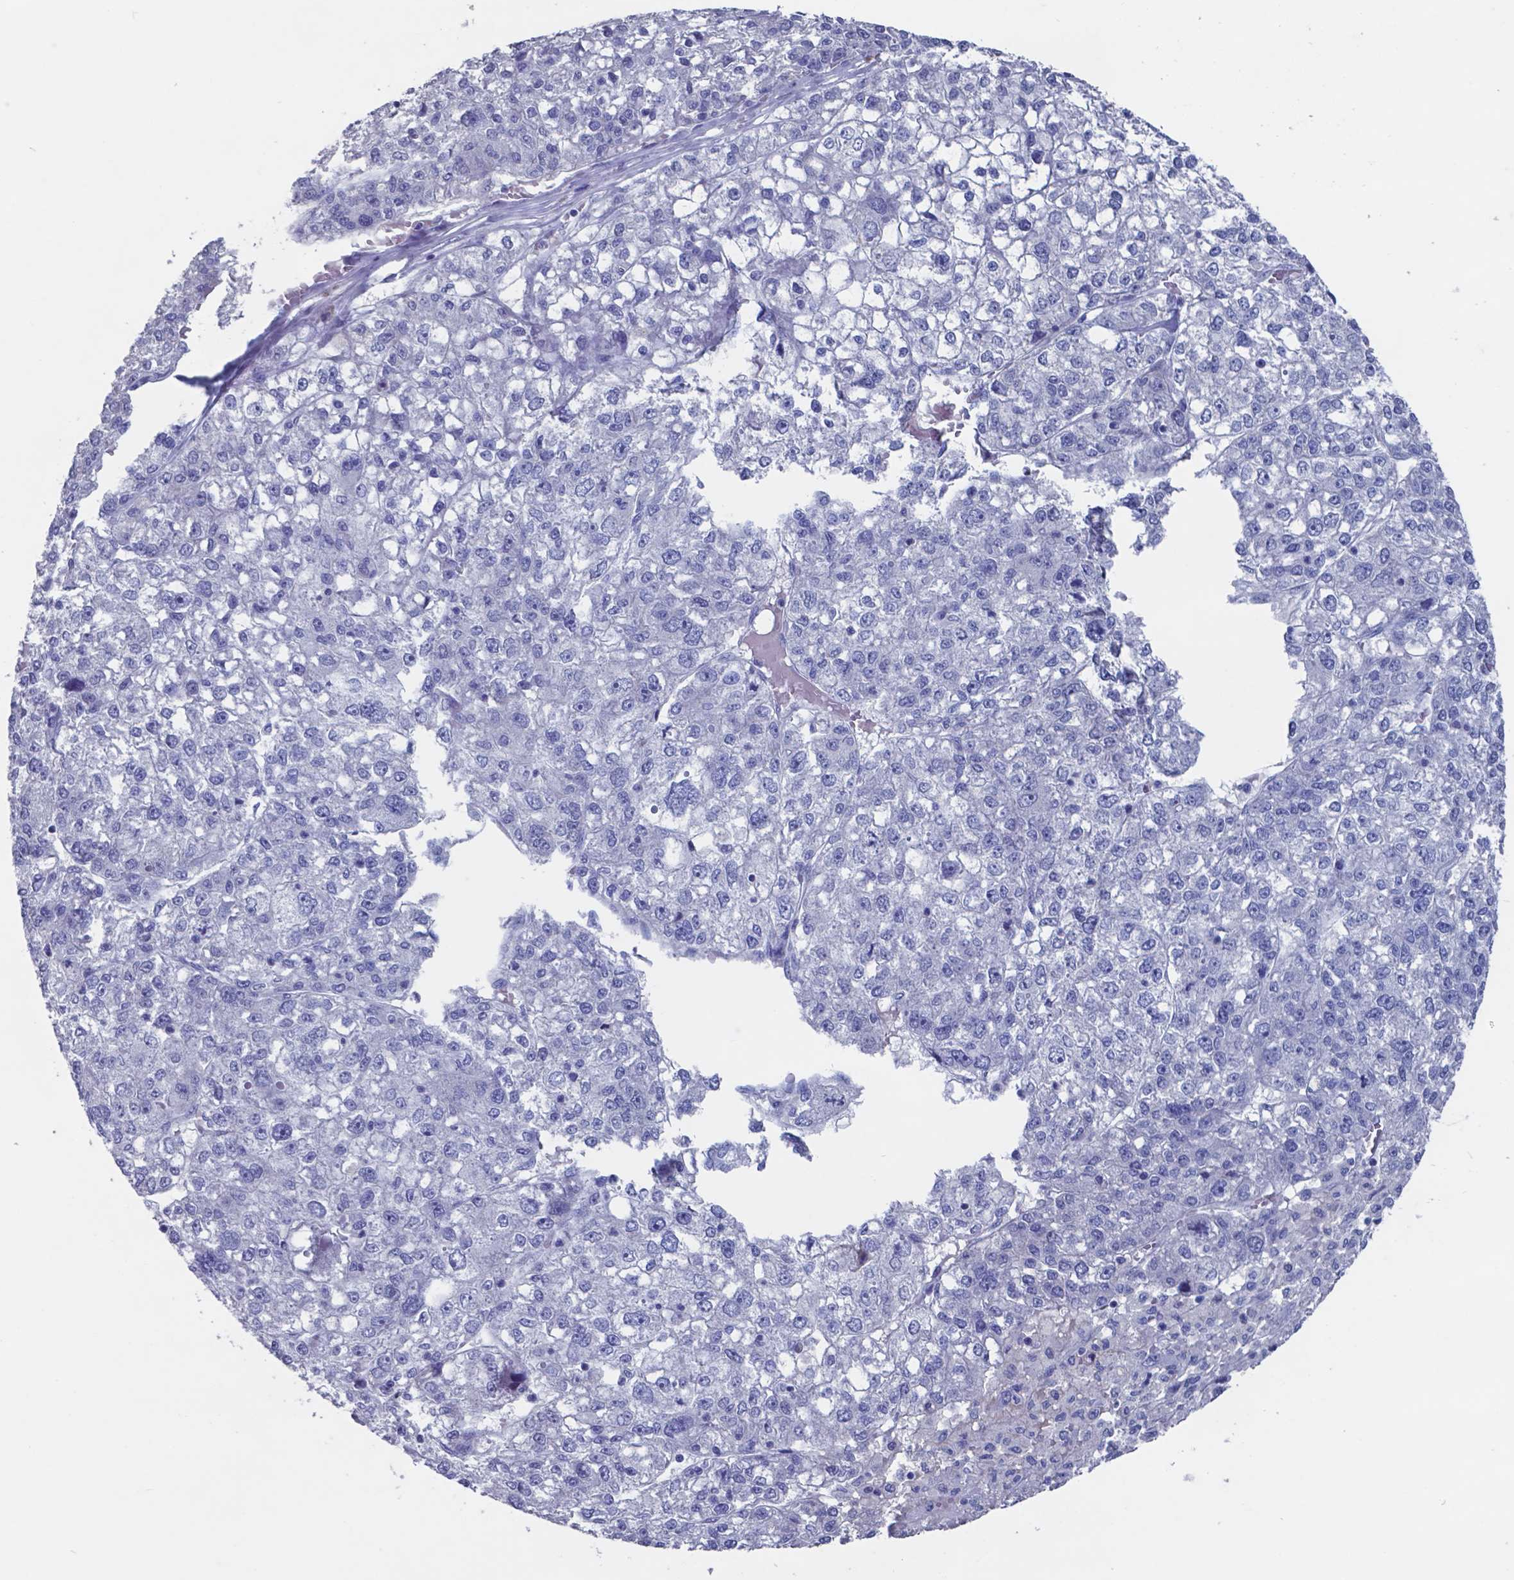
{"staining": {"intensity": "negative", "quantity": "none", "location": "none"}, "tissue": "liver cancer", "cell_type": "Tumor cells", "image_type": "cancer", "snomed": [{"axis": "morphology", "description": "Carcinoma, Hepatocellular, NOS"}, {"axis": "topography", "description": "Liver"}], "caption": "Immunohistochemistry histopathology image of neoplastic tissue: human hepatocellular carcinoma (liver) stained with DAB shows no significant protein expression in tumor cells.", "gene": "TTR", "patient": {"sex": "male", "age": 56}}